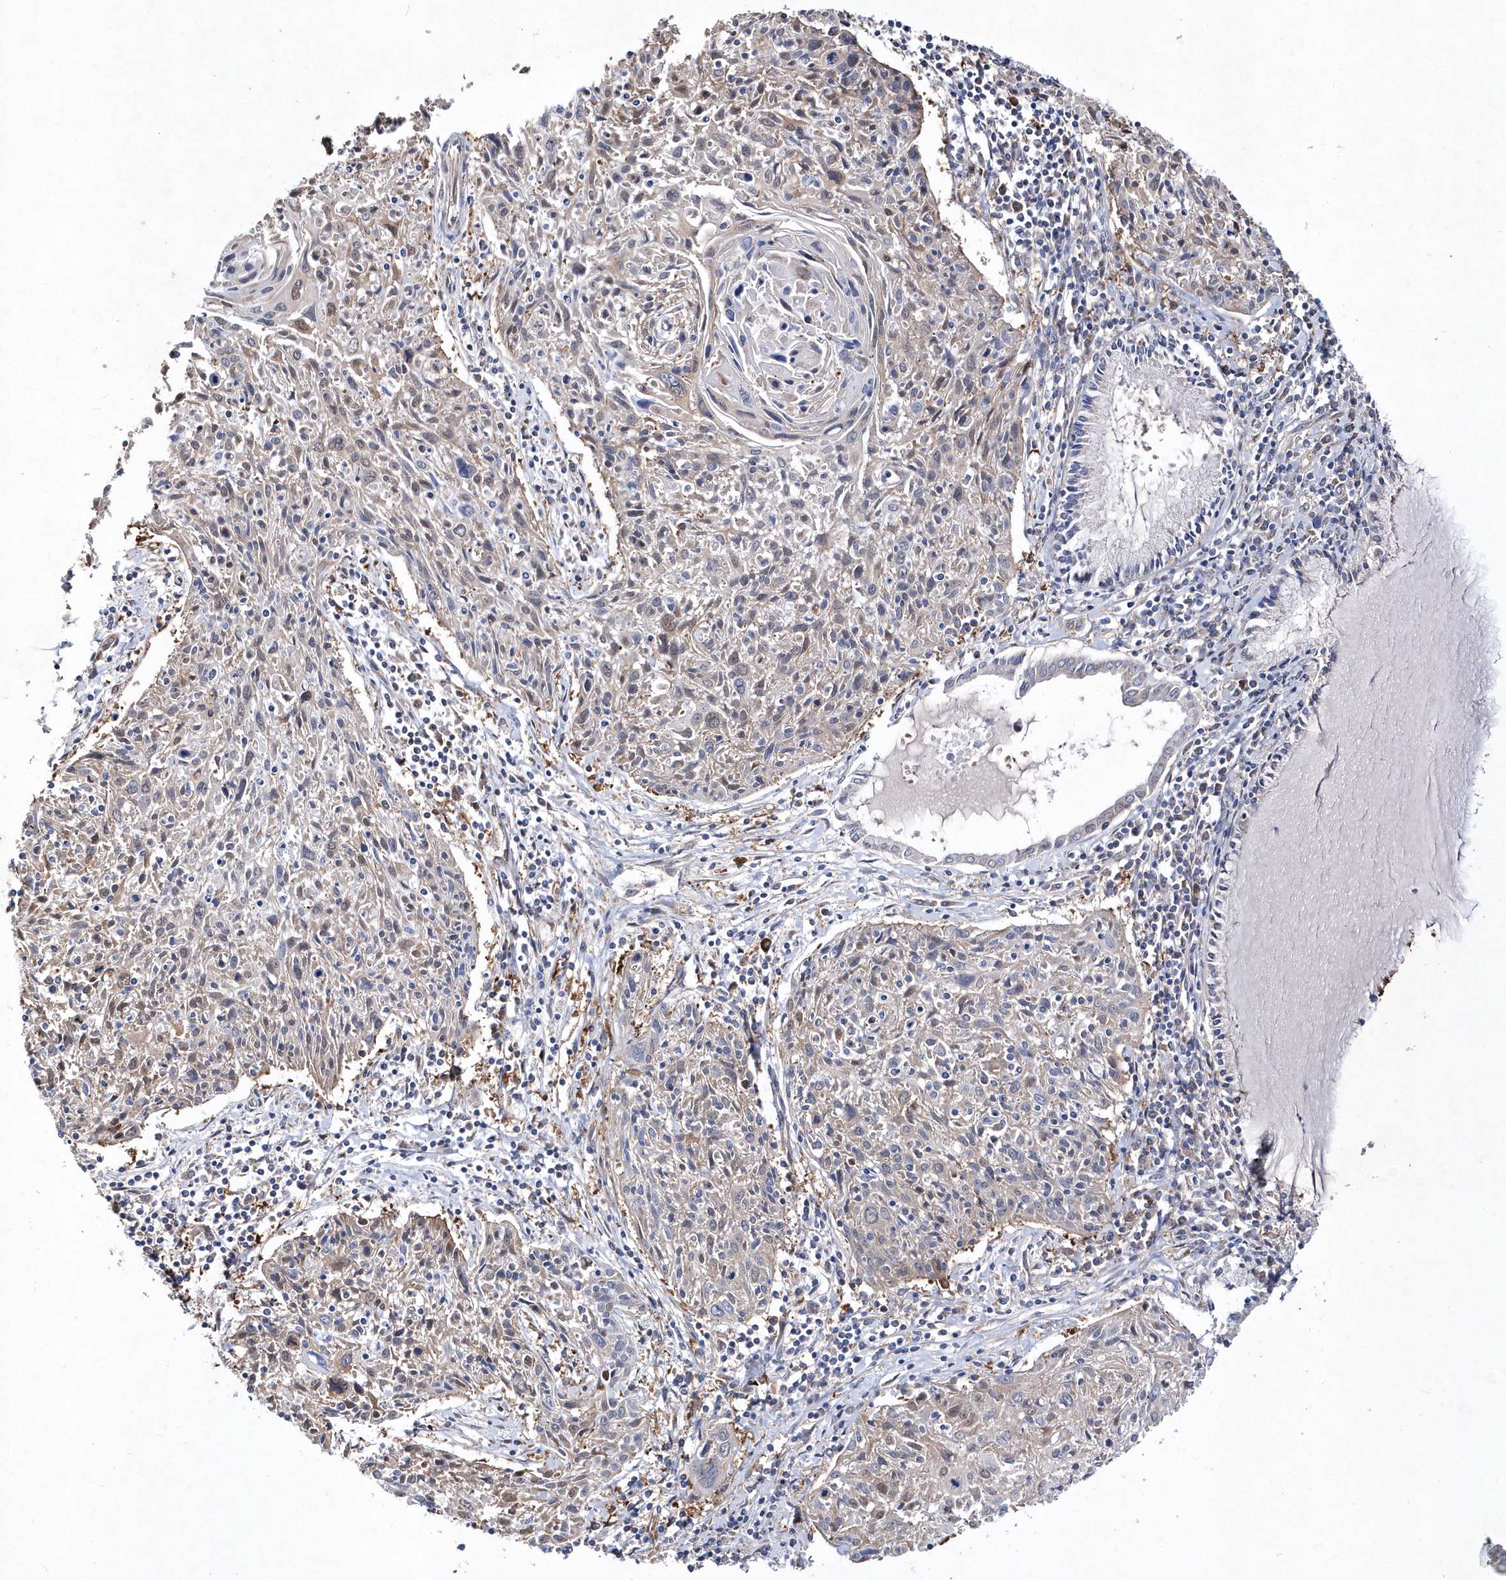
{"staining": {"intensity": "weak", "quantity": ">75%", "location": "cytoplasmic/membranous"}, "tissue": "cervical cancer", "cell_type": "Tumor cells", "image_type": "cancer", "snomed": [{"axis": "morphology", "description": "Squamous cell carcinoma, NOS"}, {"axis": "topography", "description": "Cervix"}], "caption": "Protein staining displays weak cytoplasmic/membranous positivity in approximately >75% of tumor cells in squamous cell carcinoma (cervical).", "gene": "JKAMP", "patient": {"sex": "female", "age": 51}}